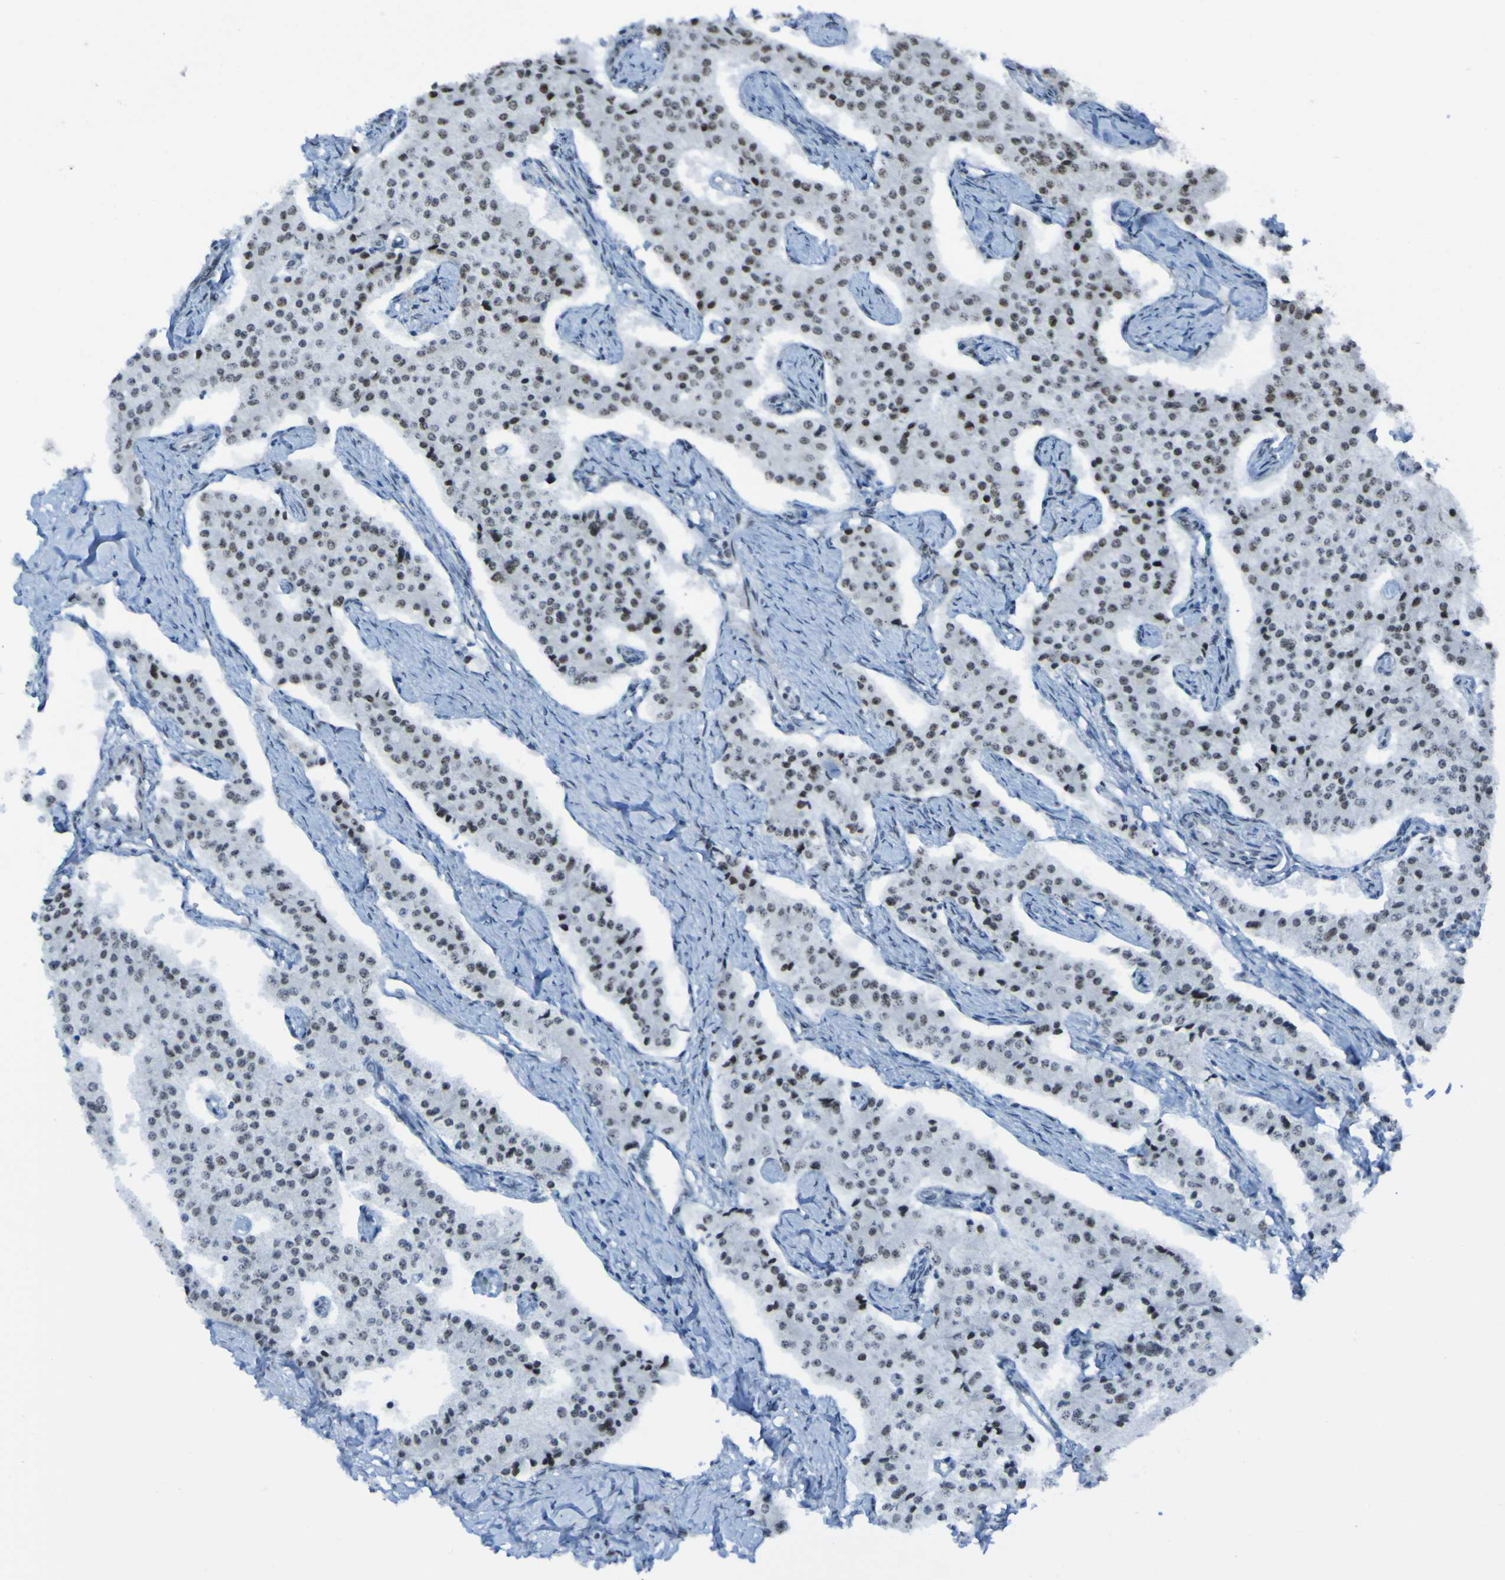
{"staining": {"intensity": "moderate", "quantity": "<25%", "location": "nuclear"}, "tissue": "carcinoid", "cell_type": "Tumor cells", "image_type": "cancer", "snomed": [{"axis": "morphology", "description": "Carcinoid, malignant, NOS"}, {"axis": "topography", "description": "Colon"}], "caption": "The immunohistochemical stain labels moderate nuclear positivity in tumor cells of carcinoid tissue.", "gene": "PHF2", "patient": {"sex": "female", "age": 52}}